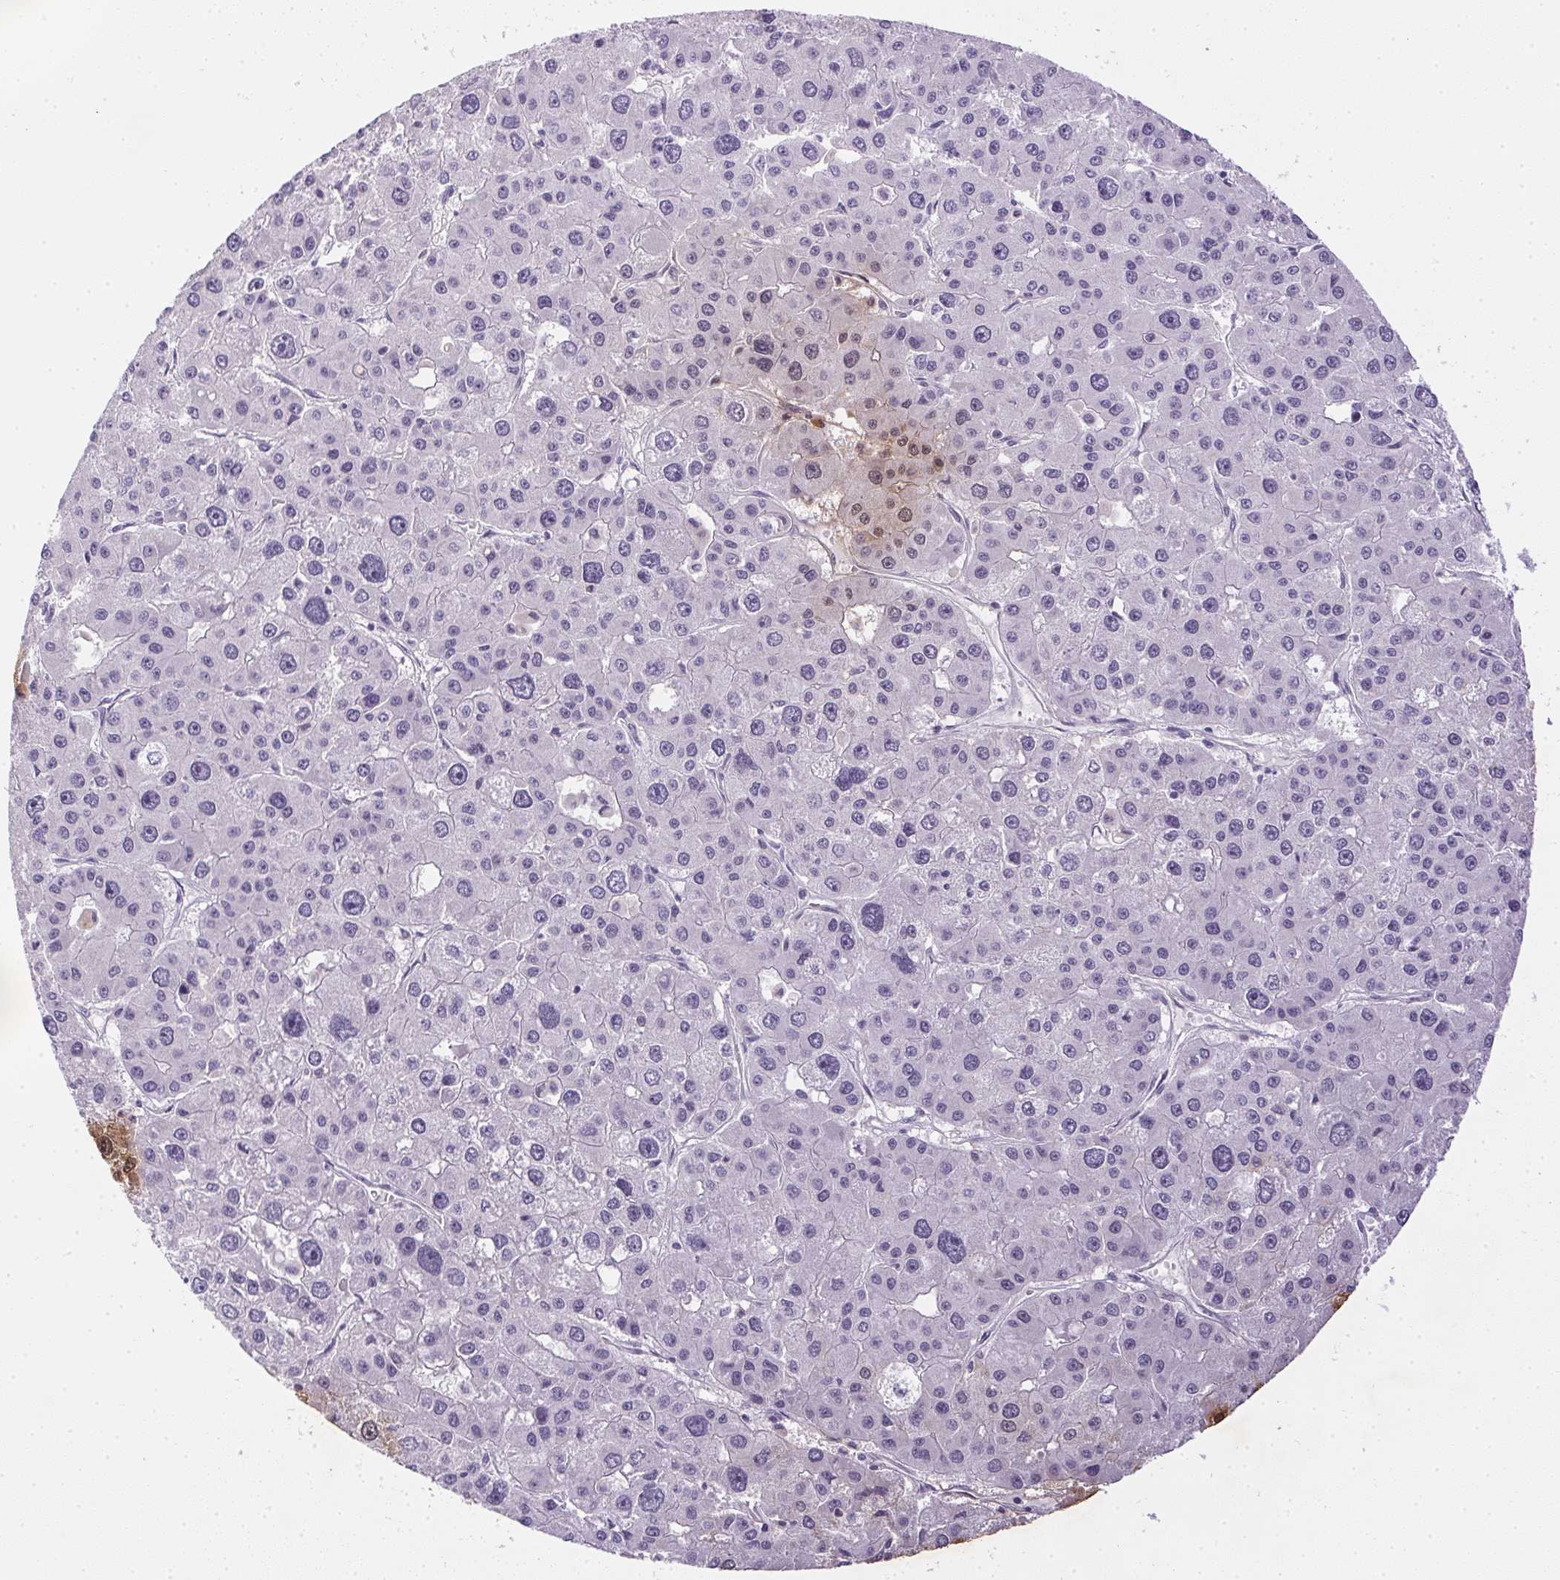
{"staining": {"intensity": "negative", "quantity": "none", "location": "none"}, "tissue": "liver cancer", "cell_type": "Tumor cells", "image_type": "cancer", "snomed": [{"axis": "morphology", "description": "Carcinoma, Hepatocellular, NOS"}, {"axis": "topography", "description": "Liver"}], "caption": "Liver cancer (hepatocellular carcinoma) was stained to show a protein in brown. There is no significant staining in tumor cells.", "gene": "PPY", "patient": {"sex": "male", "age": 73}}